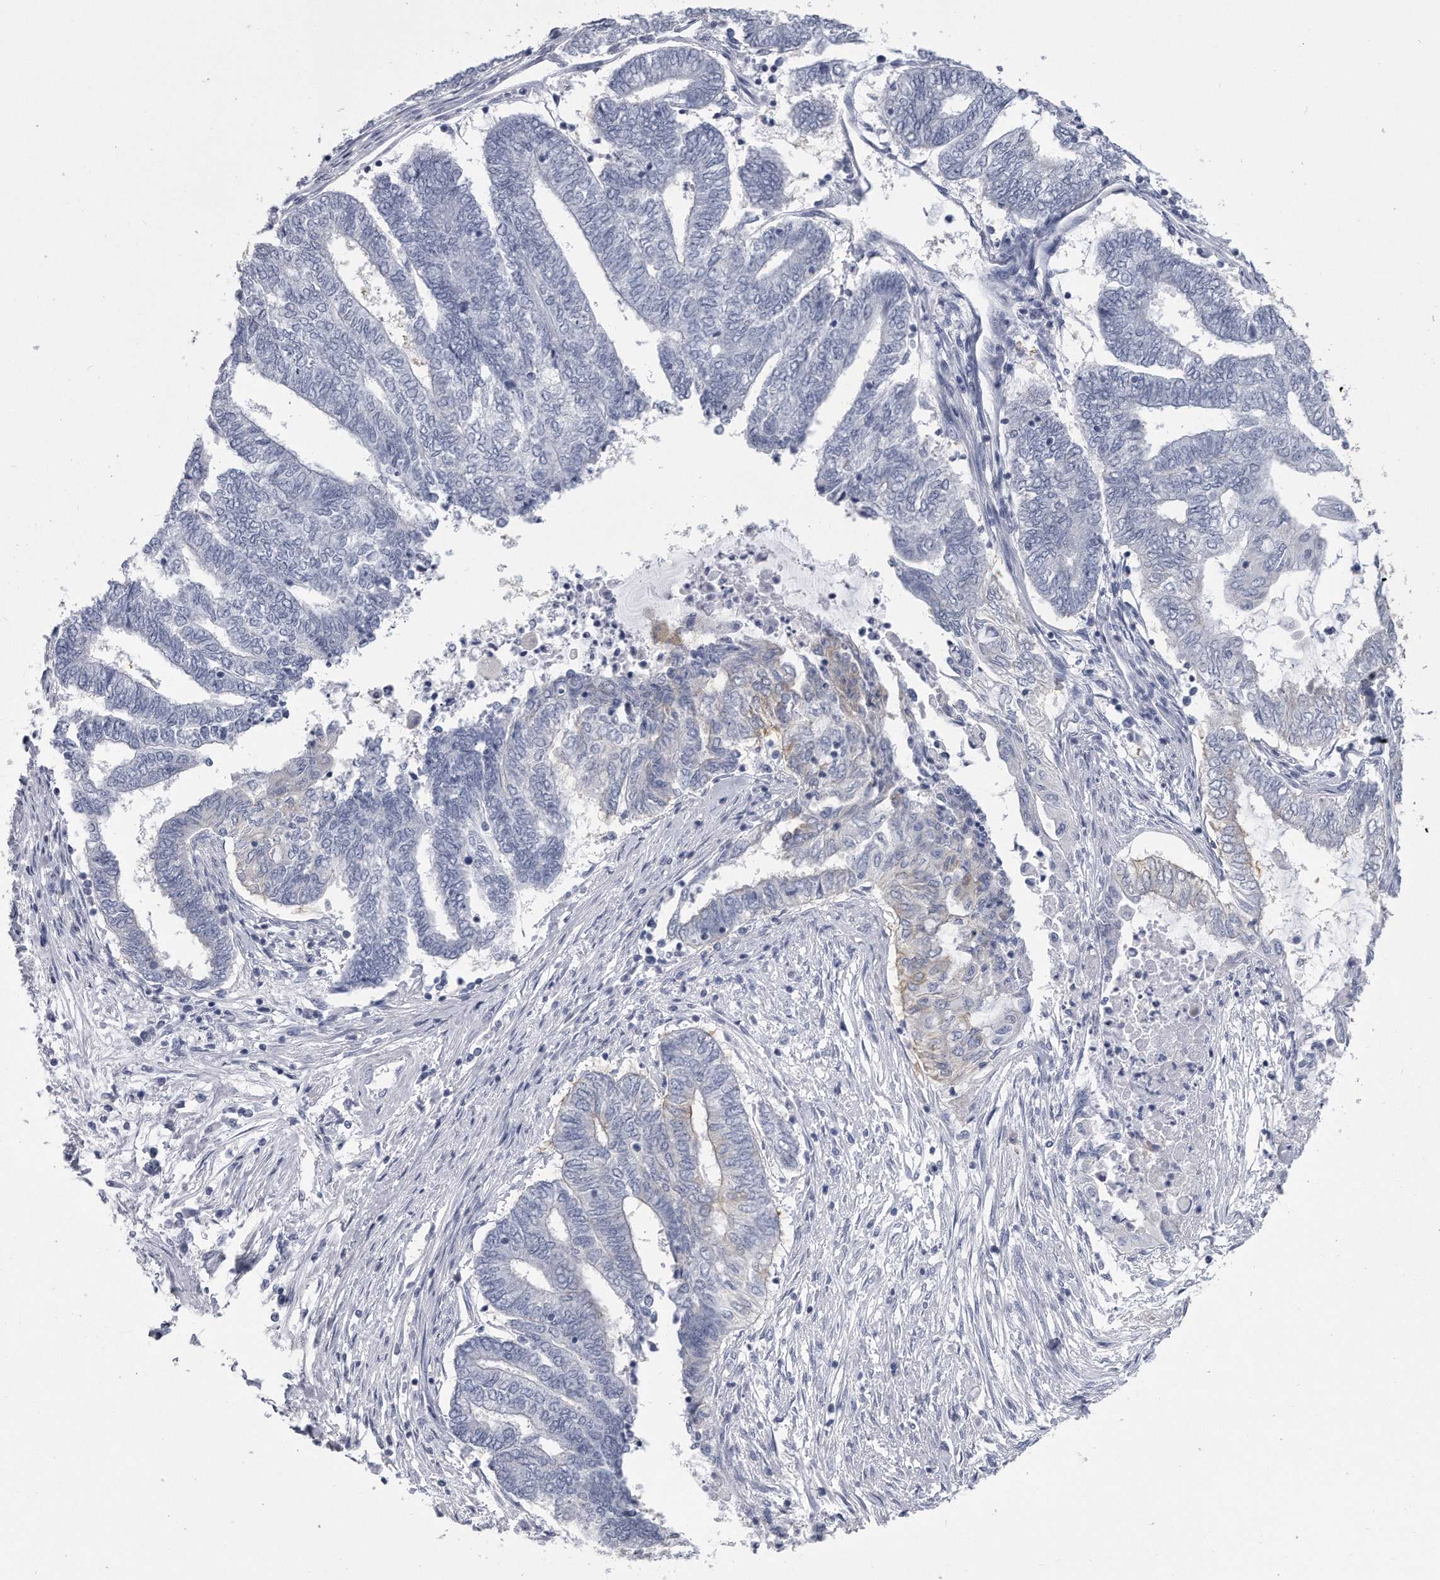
{"staining": {"intensity": "negative", "quantity": "none", "location": "none"}, "tissue": "endometrial cancer", "cell_type": "Tumor cells", "image_type": "cancer", "snomed": [{"axis": "morphology", "description": "Adenocarcinoma, NOS"}, {"axis": "topography", "description": "Uterus"}, {"axis": "topography", "description": "Endometrium"}], "caption": "An image of endometrial adenocarcinoma stained for a protein reveals no brown staining in tumor cells. (IHC, brightfield microscopy, high magnification).", "gene": "PYGB", "patient": {"sex": "female", "age": 70}}